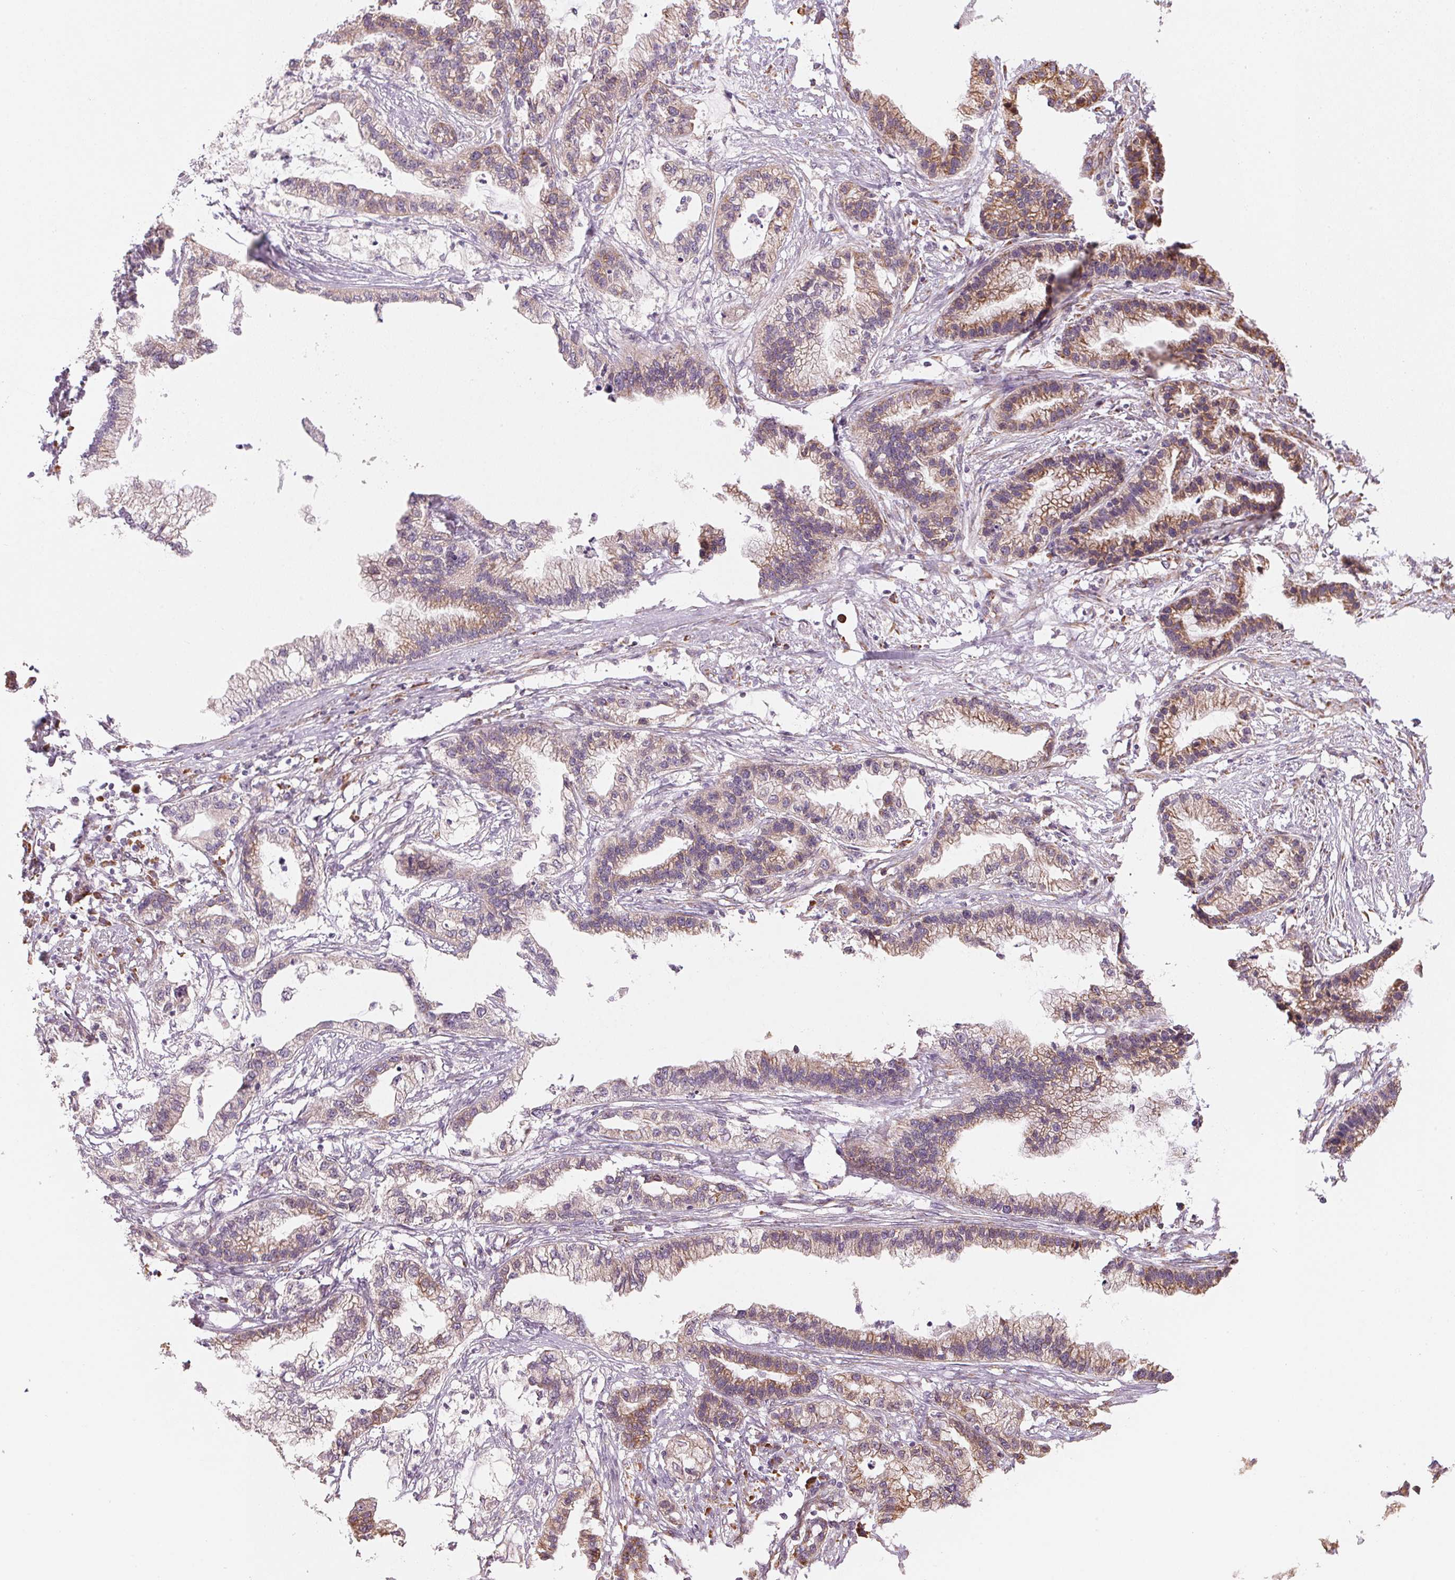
{"staining": {"intensity": "moderate", "quantity": ">75%", "location": "cytoplasmic/membranous"}, "tissue": "stomach cancer", "cell_type": "Tumor cells", "image_type": "cancer", "snomed": [{"axis": "morphology", "description": "Adenocarcinoma, NOS"}, {"axis": "topography", "description": "Stomach"}], "caption": "Moderate cytoplasmic/membranous protein positivity is appreciated in approximately >75% of tumor cells in adenocarcinoma (stomach).", "gene": "BLOC1S2", "patient": {"sex": "male", "age": 83}}